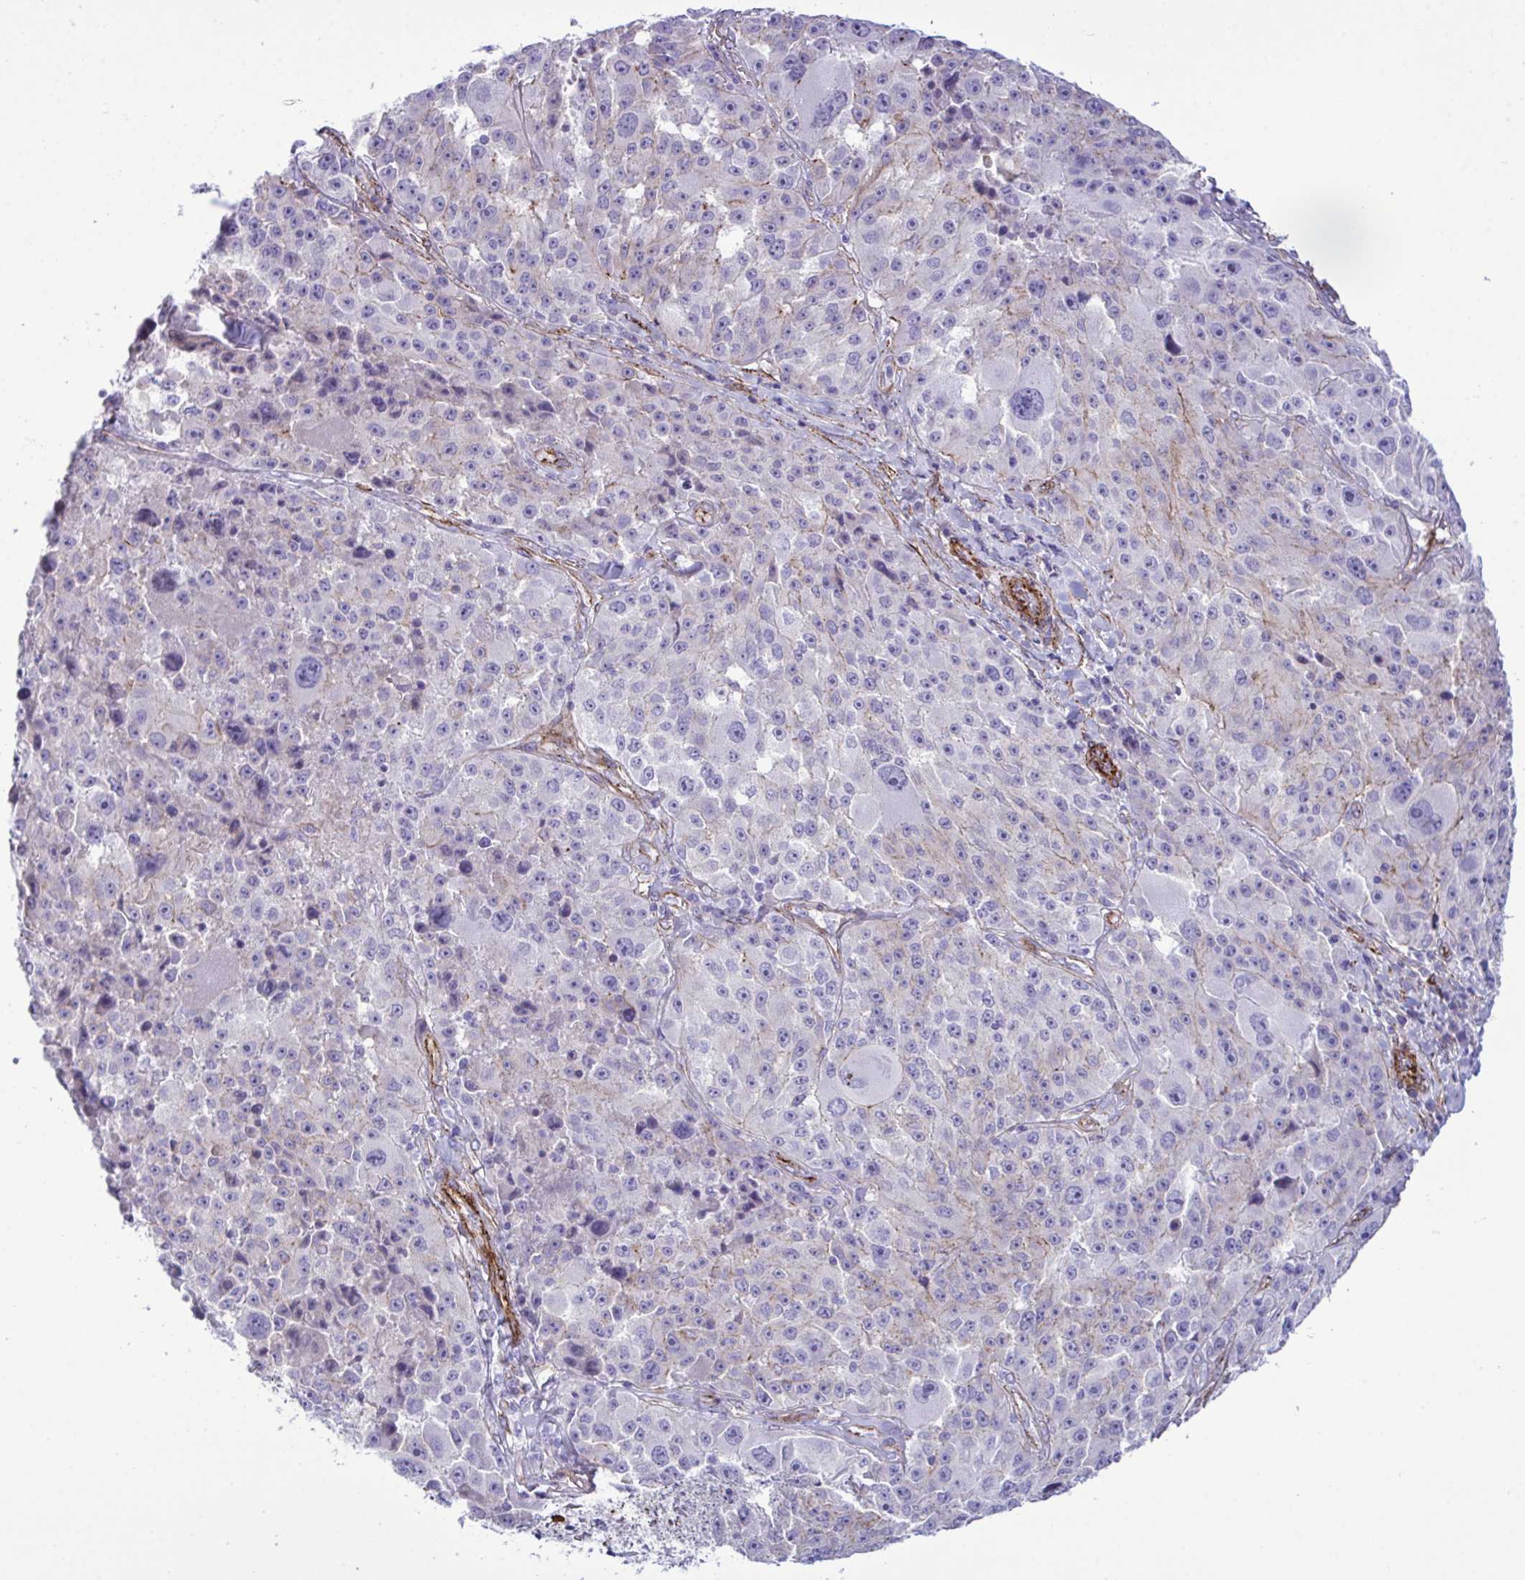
{"staining": {"intensity": "negative", "quantity": "none", "location": "none"}, "tissue": "melanoma", "cell_type": "Tumor cells", "image_type": "cancer", "snomed": [{"axis": "morphology", "description": "Malignant melanoma, Metastatic site"}, {"axis": "topography", "description": "Lymph node"}], "caption": "There is no significant positivity in tumor cells of melanoma. (Immunohistochemistry, brightfield microscopy, high magnification).", "gene": "SYNPO2L", "patient": {"sex": "male", "age": 62}}